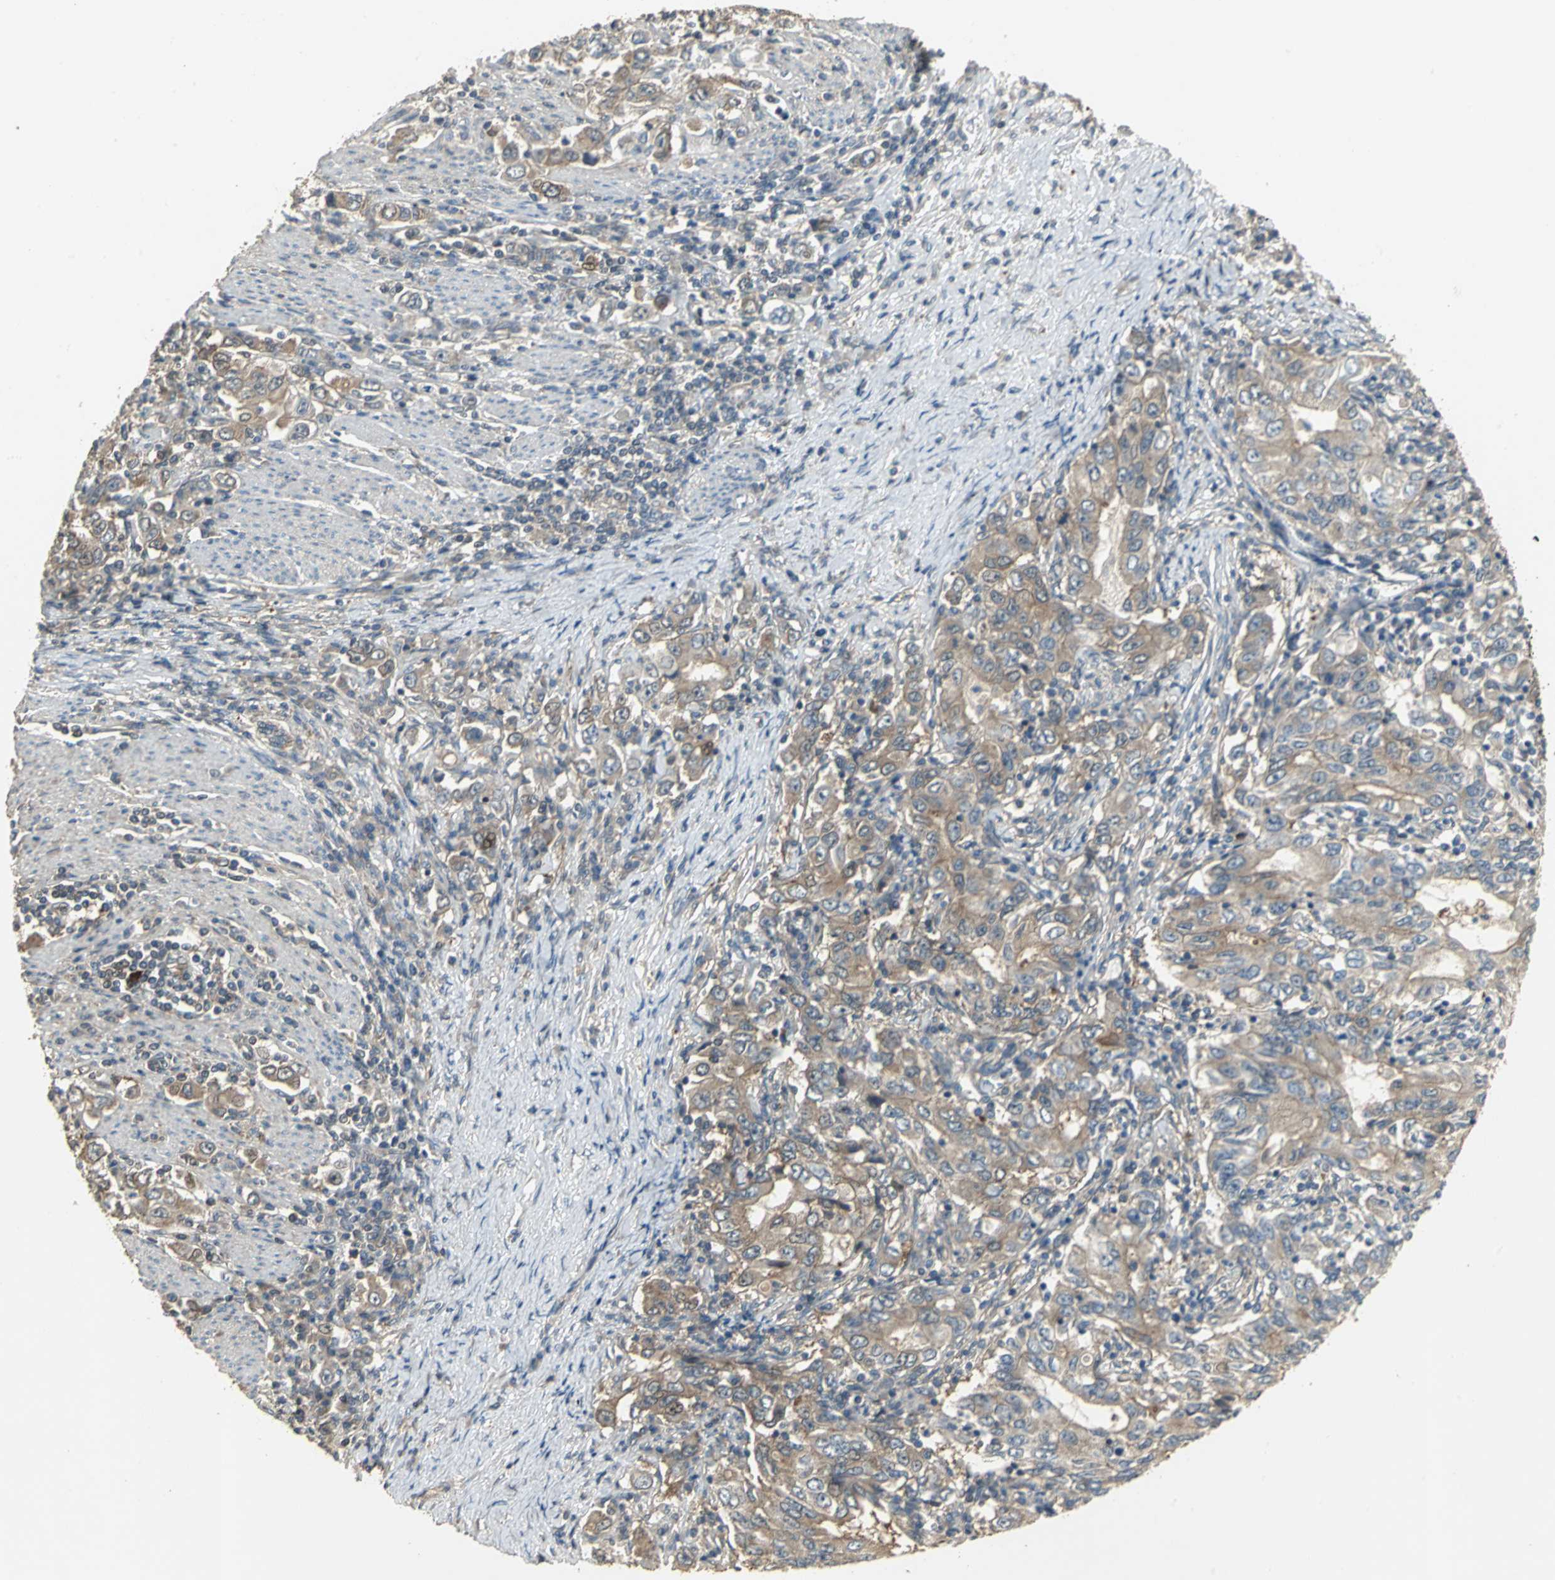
{"staining": {"intensity": "moderate", "quantity": ">75%", "location": "cytoplasmic/membranous"}, "tissue": "stomach cancer", "cell_type": "Tumor cells", "image_type": "cancer", "snomed": [{"axis": "morphology", "description": "Adenocarcinoma, NOS"}, {"axis": "topography", "description": "Stomach, lower"}], "caption": "Brown immunohistochemical staining in stomach cancer demonstrates moderate cytoplasmic/membranous staining in approximately >75% of tumor cells.", "gene": "MET", "patient": {"sex": "female", "age": 72}}